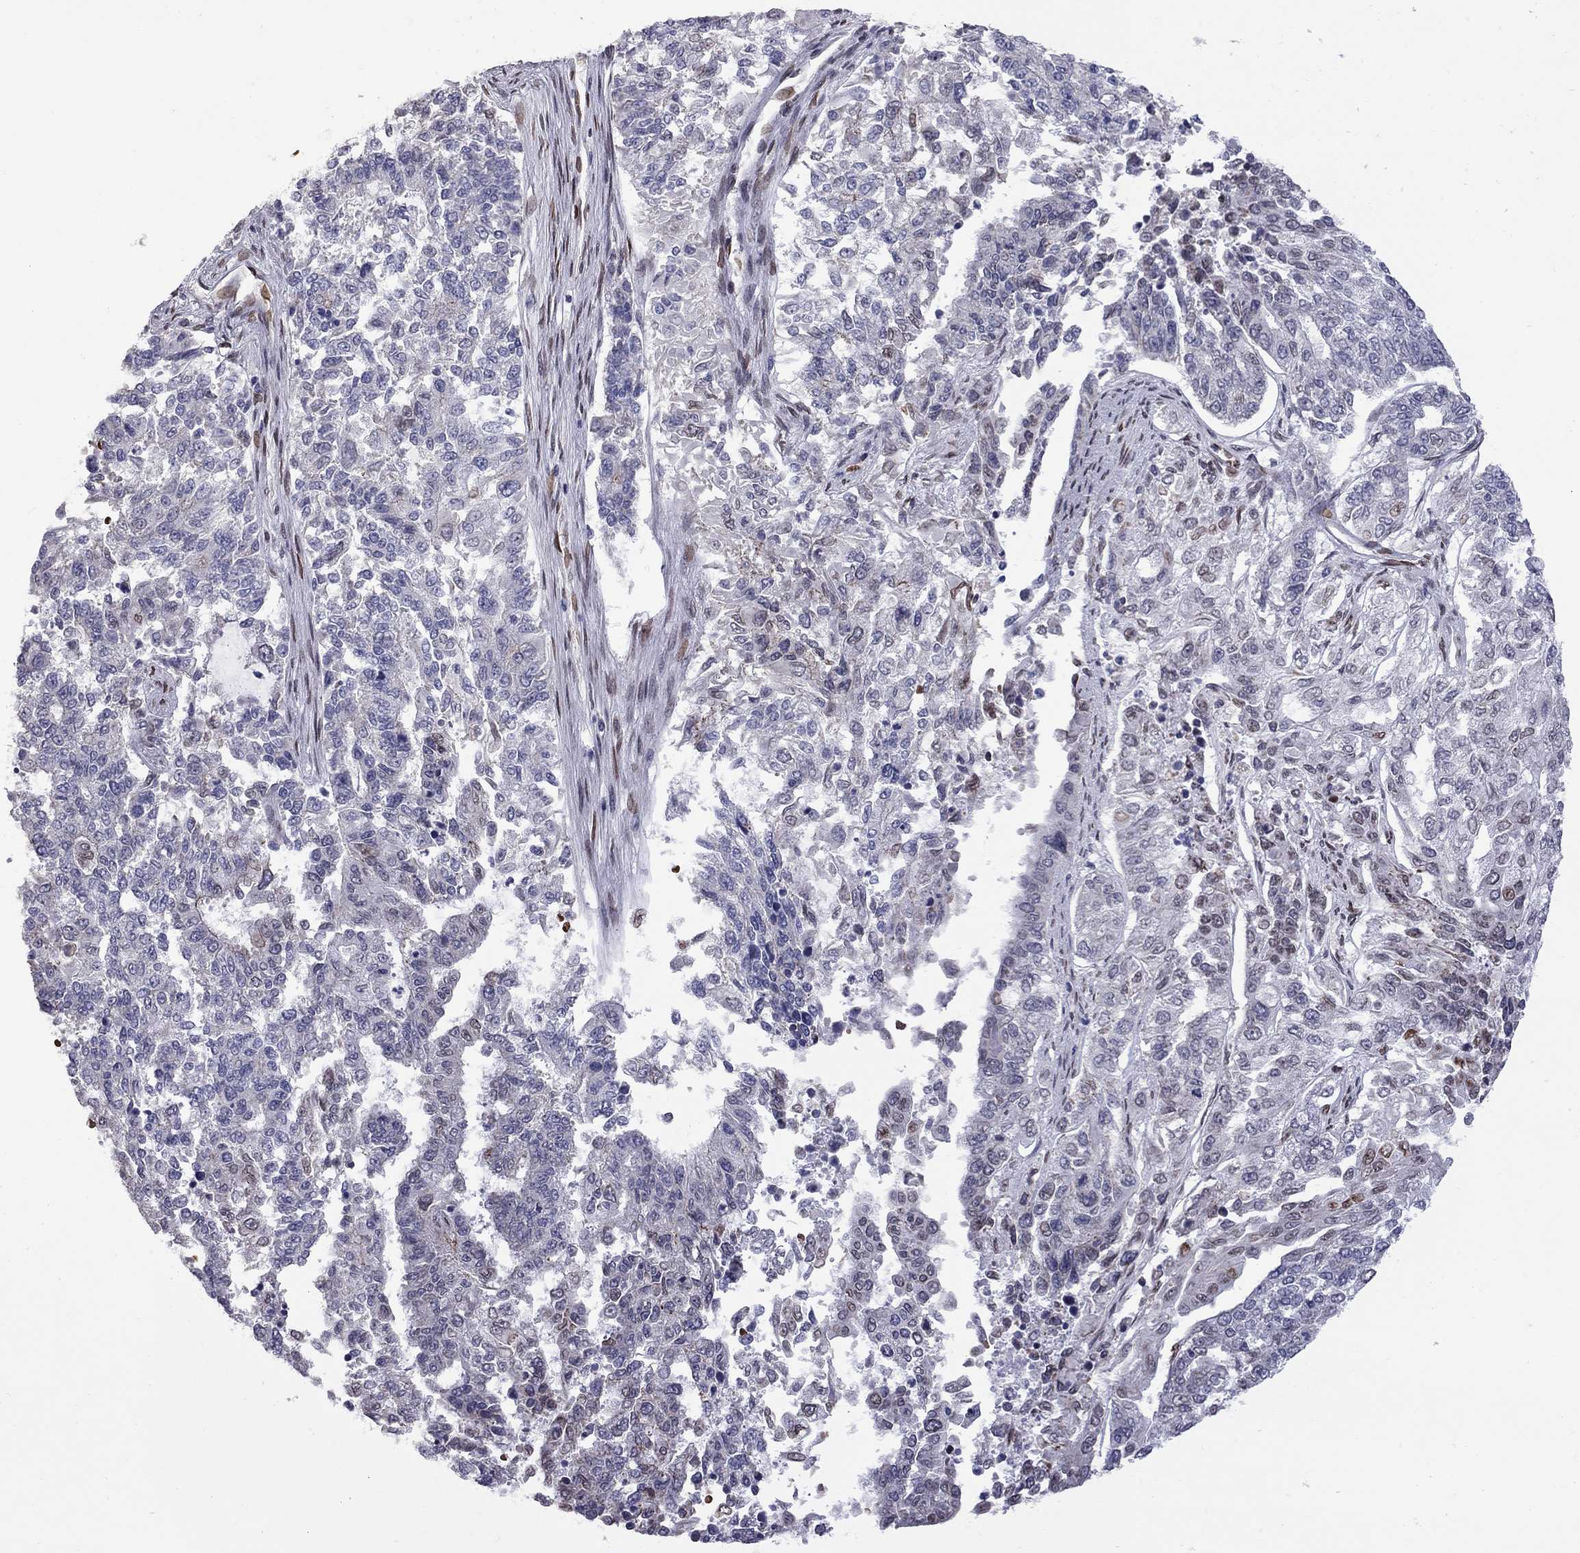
{"staining": {"intensity": "negative", "quantity": "none", "location": "none"}, "tissue": "endometrial cancer", "cell_type": "Tumor cells", "image_type": "cancer", "snomed": [{"axis": "morphology", "description": "Adenocarcinoma, NOS"}, {"axis": "topography", "description": "Uterus"}], "caption": "DAB immunohistochemical staining of human endometrial cancer displays no significant staining in tumor cells. (DAB (3,3'-diaminobenzidine) immunohistochemistry (IHC), high magnification).", "gene": "CLTCL1", "patient": {"sex": "female", "age": 59}}